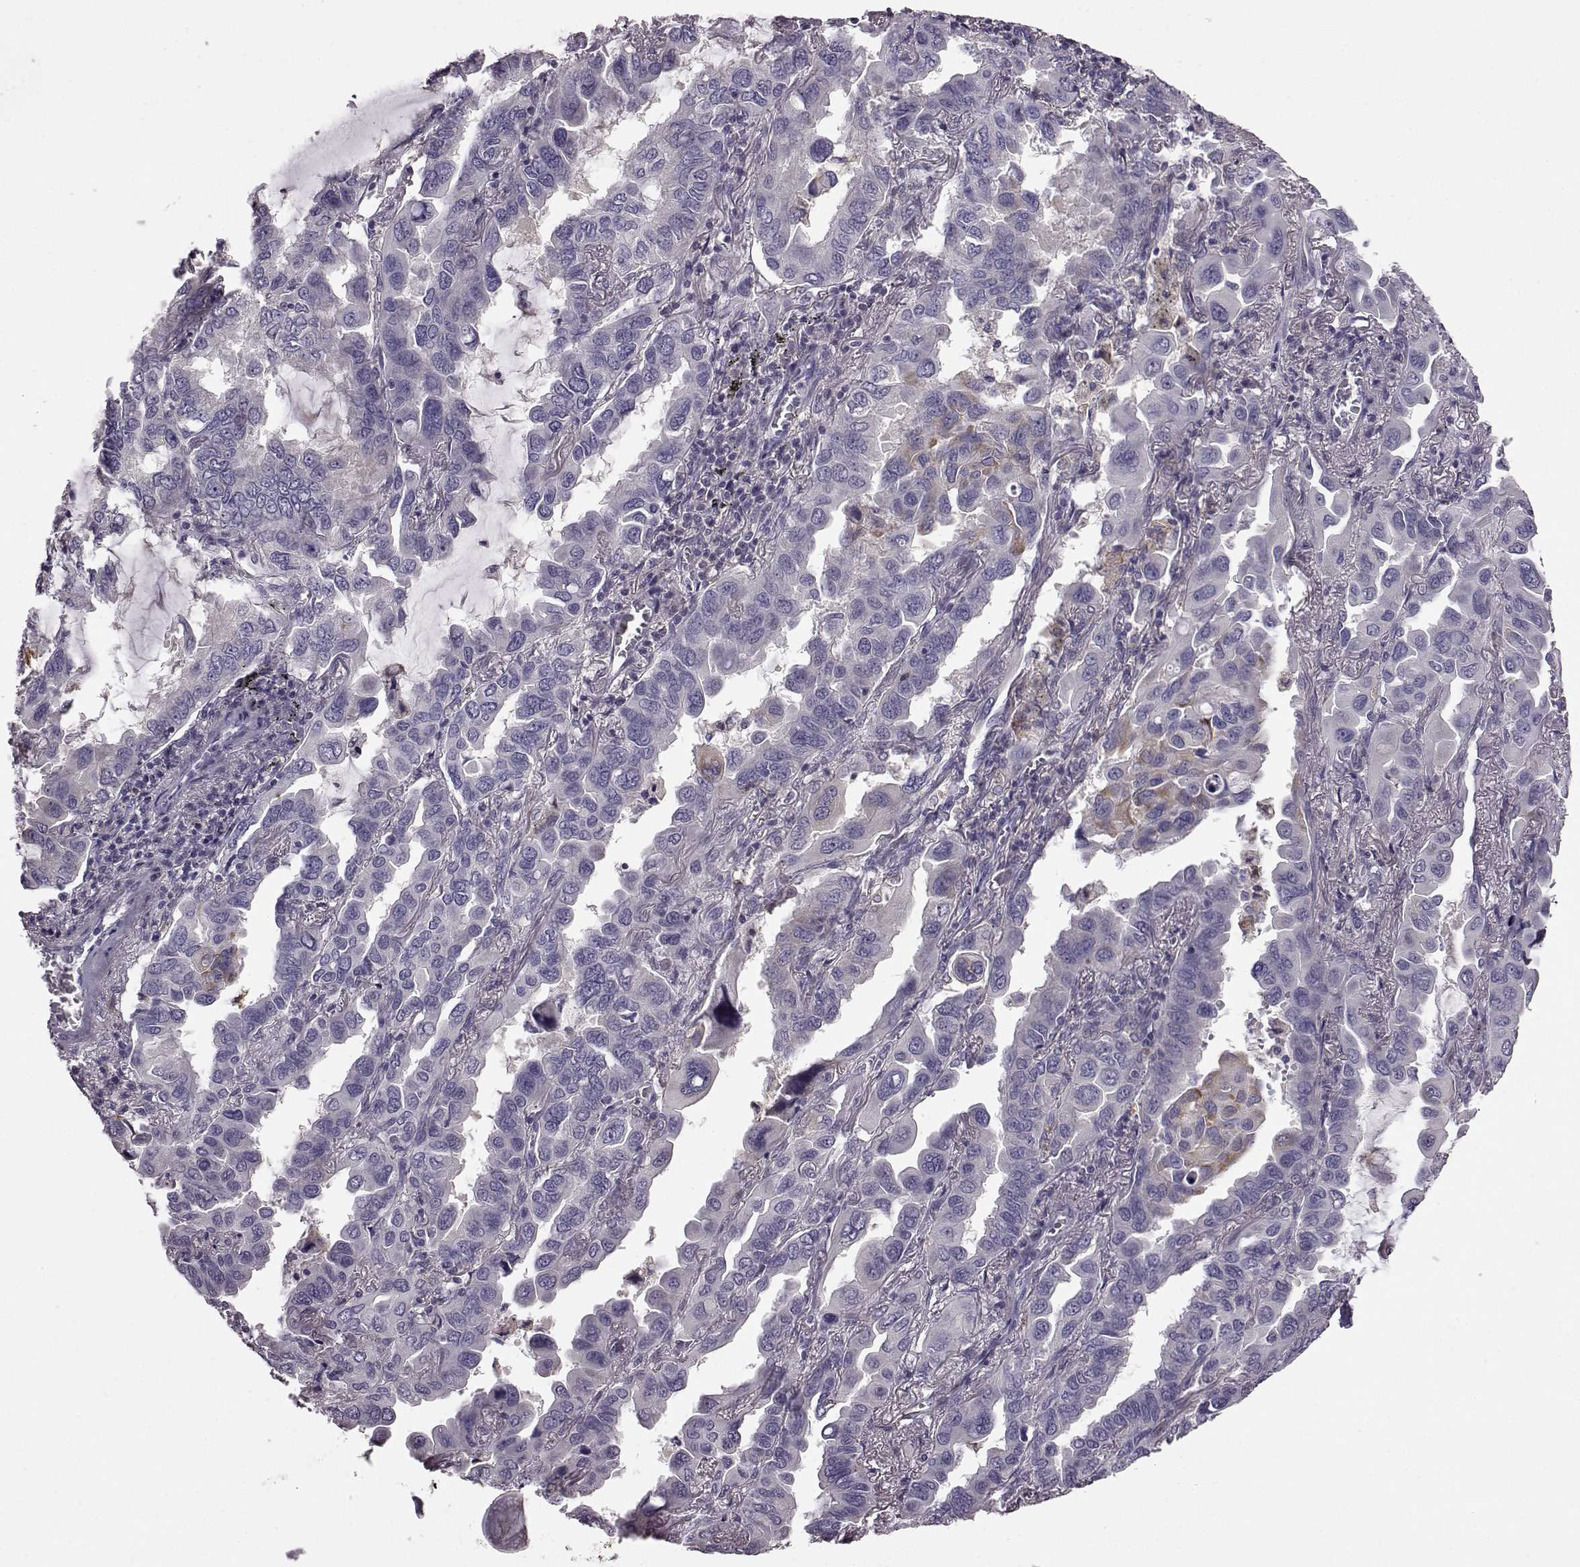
{"staining": {"intensity": "weak", "quantity": "<25%", "location": "cytoplasmic/membranous"}, "tissue": "lung cancer", "cell_type": "Tumor cells", "image_type": "cancer", "snomed": [{"axis": "morphology", "description": "Adenocarcinoma, NOS"}, {"axis": "topography", "description": "Lung"}], "caption": "Lung cancer (adenocarcinoma) stained for a protein using IHC demonstrates no staining tumor cells.", "gene": "ADGRG2", "patient": {"sex": "male", "age": 64}}